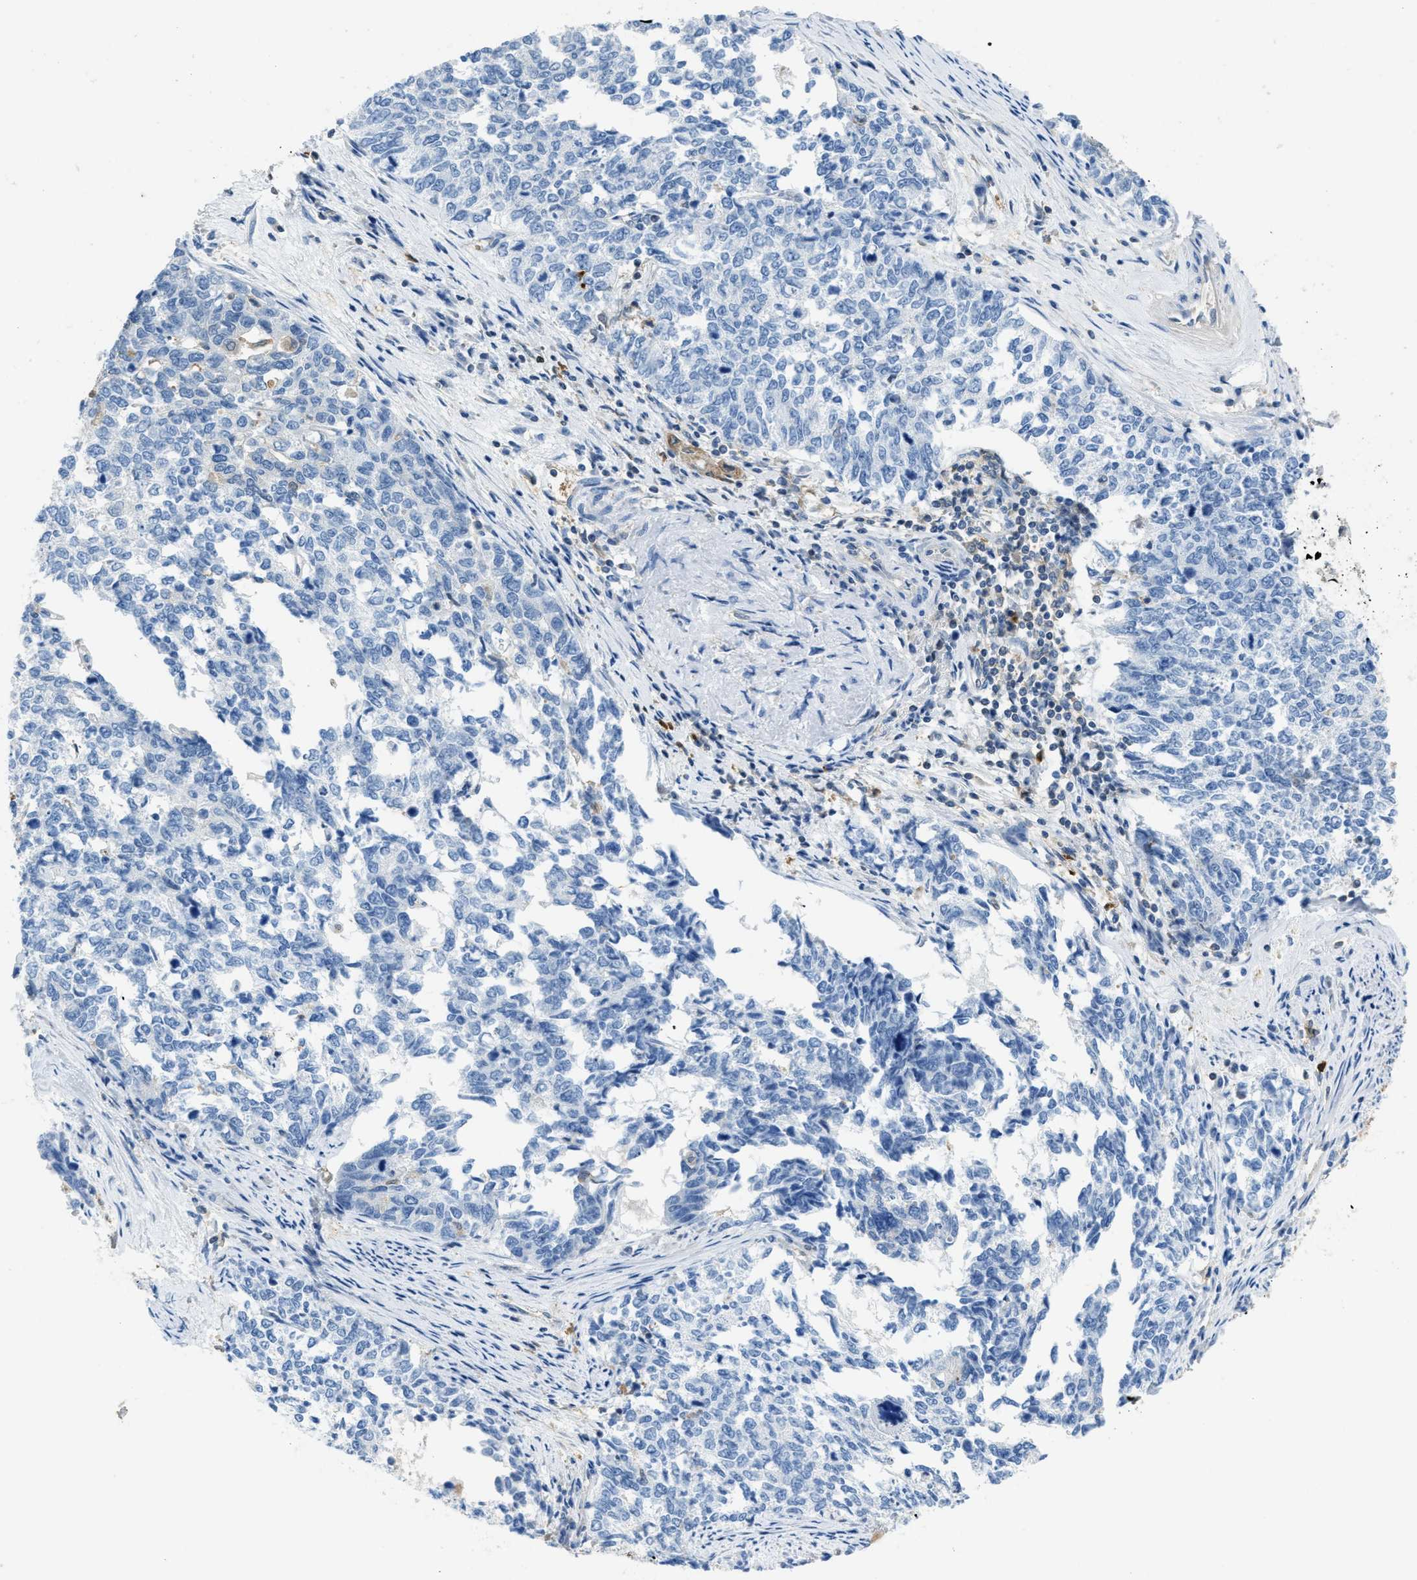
{"staining": {"intensity": "negative", "quantity": "none", "location": "none"}, "tissue": "cervical cancer", "cell_type": "Tumor cells", "image_type": "cancer", "snomed": [{"axis": "morphology", "description": "Squamous cell carcinoma, NOS"}, {"axis": "topography", "description": "Cervix"}], "caption": "The immunohistochemistry (IHC) photomicrograph has no significant expression in tumor cells of squamous cell carcinoma (cervical) tissue.", "gene": "SERPINB1", "patient": {"sex": "female", "age": 63}}